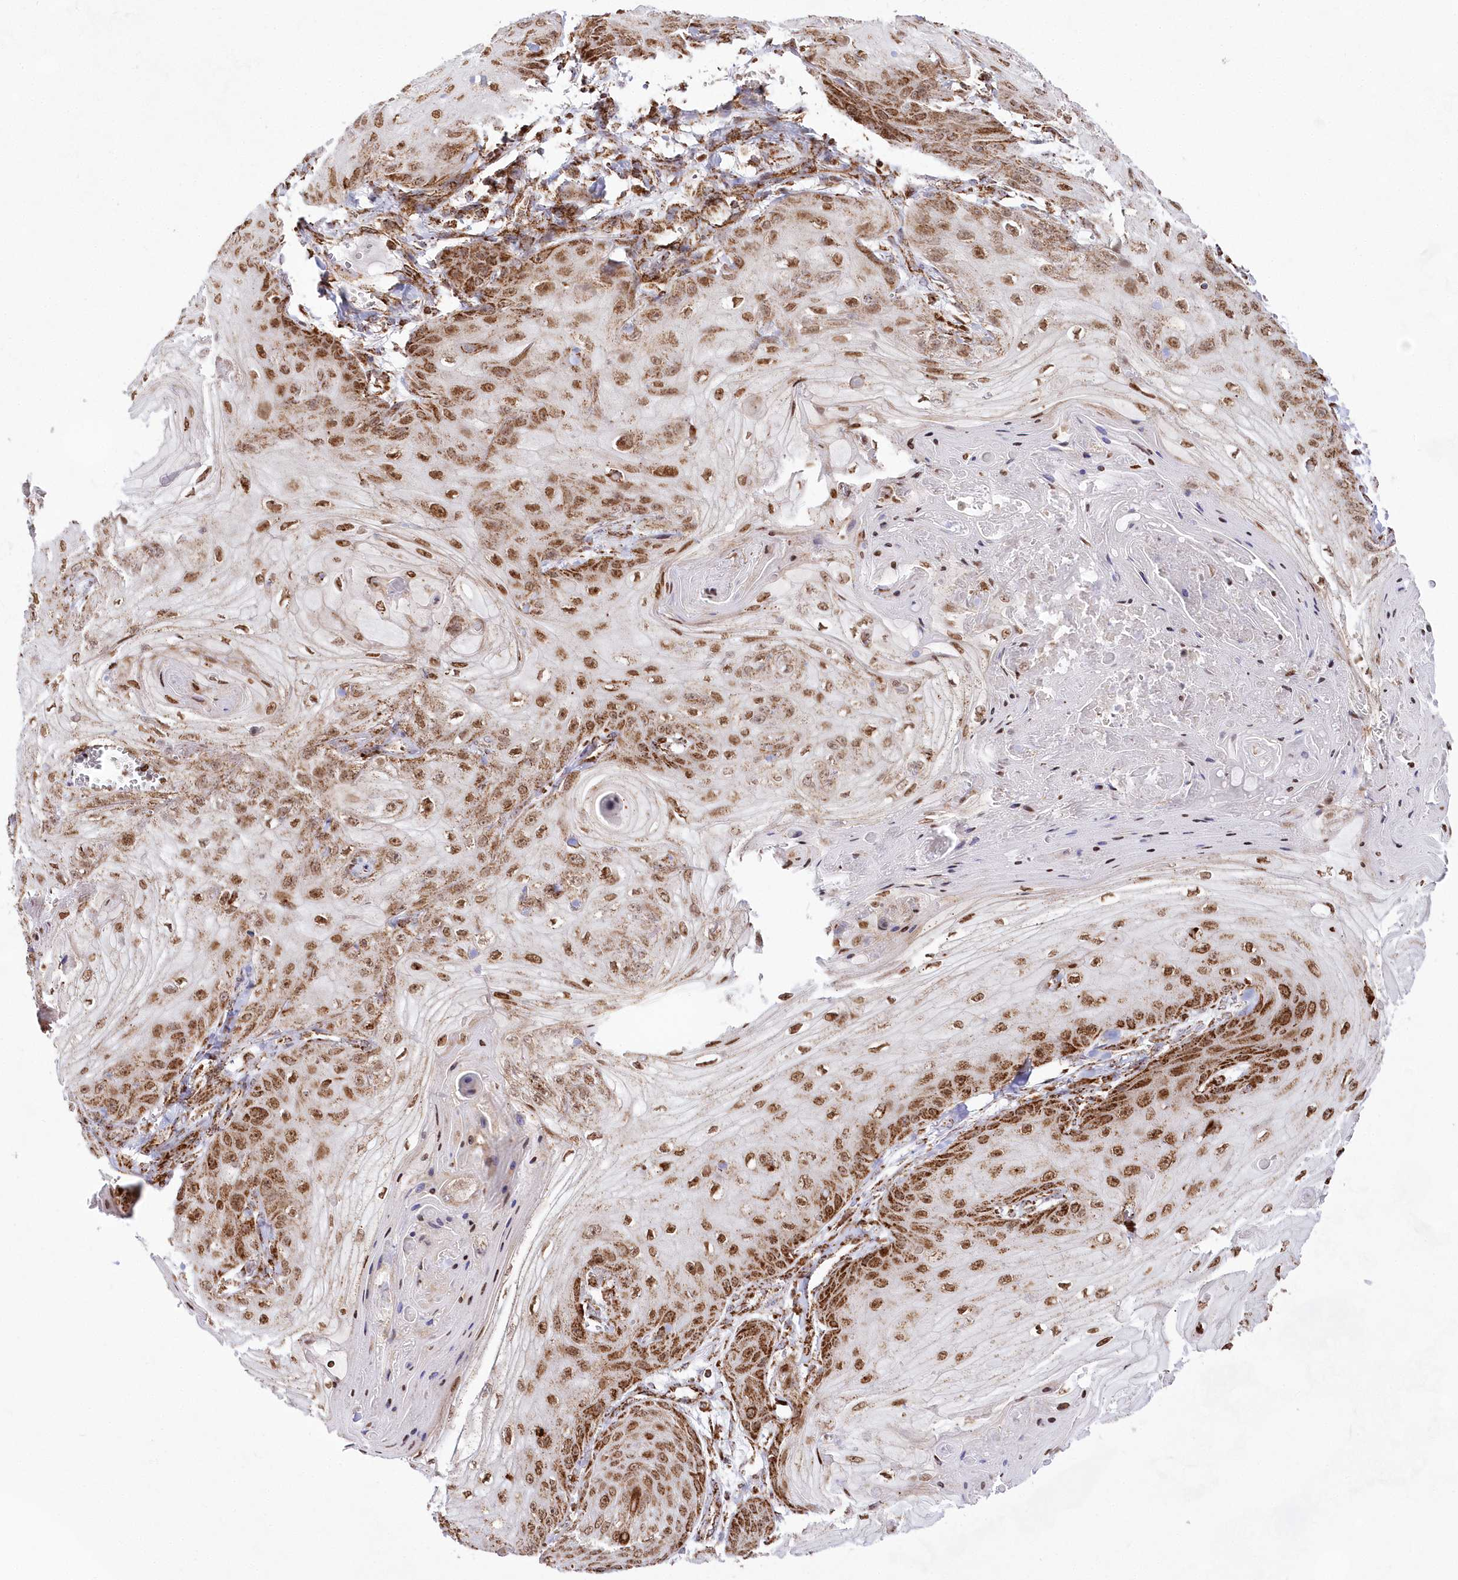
{"staining": {"intensity": "moderate", "quantity": ">75%", "location": "cytoplasmic/membranous,nuclear"}, "tissue": "skin cancer", "cell_type": "Tumor cells", "image_type": "cancer", "snomed": [{"axis": "morphology", "description": "Squamous cell carcinoma, NOS"}, {"axis": "topography", "description": "Skin"}], "caption": "Skin cancer stained with DAB (3,3'-diaminobenzidine) immunohistochemistry (IHC) reveals medium levels of moderate cytoplasmic/membranous and nuclear expression in about >75% of tumor cells.", "gene": "HADHB", "patient": {"sex": "male", "age": 74}}